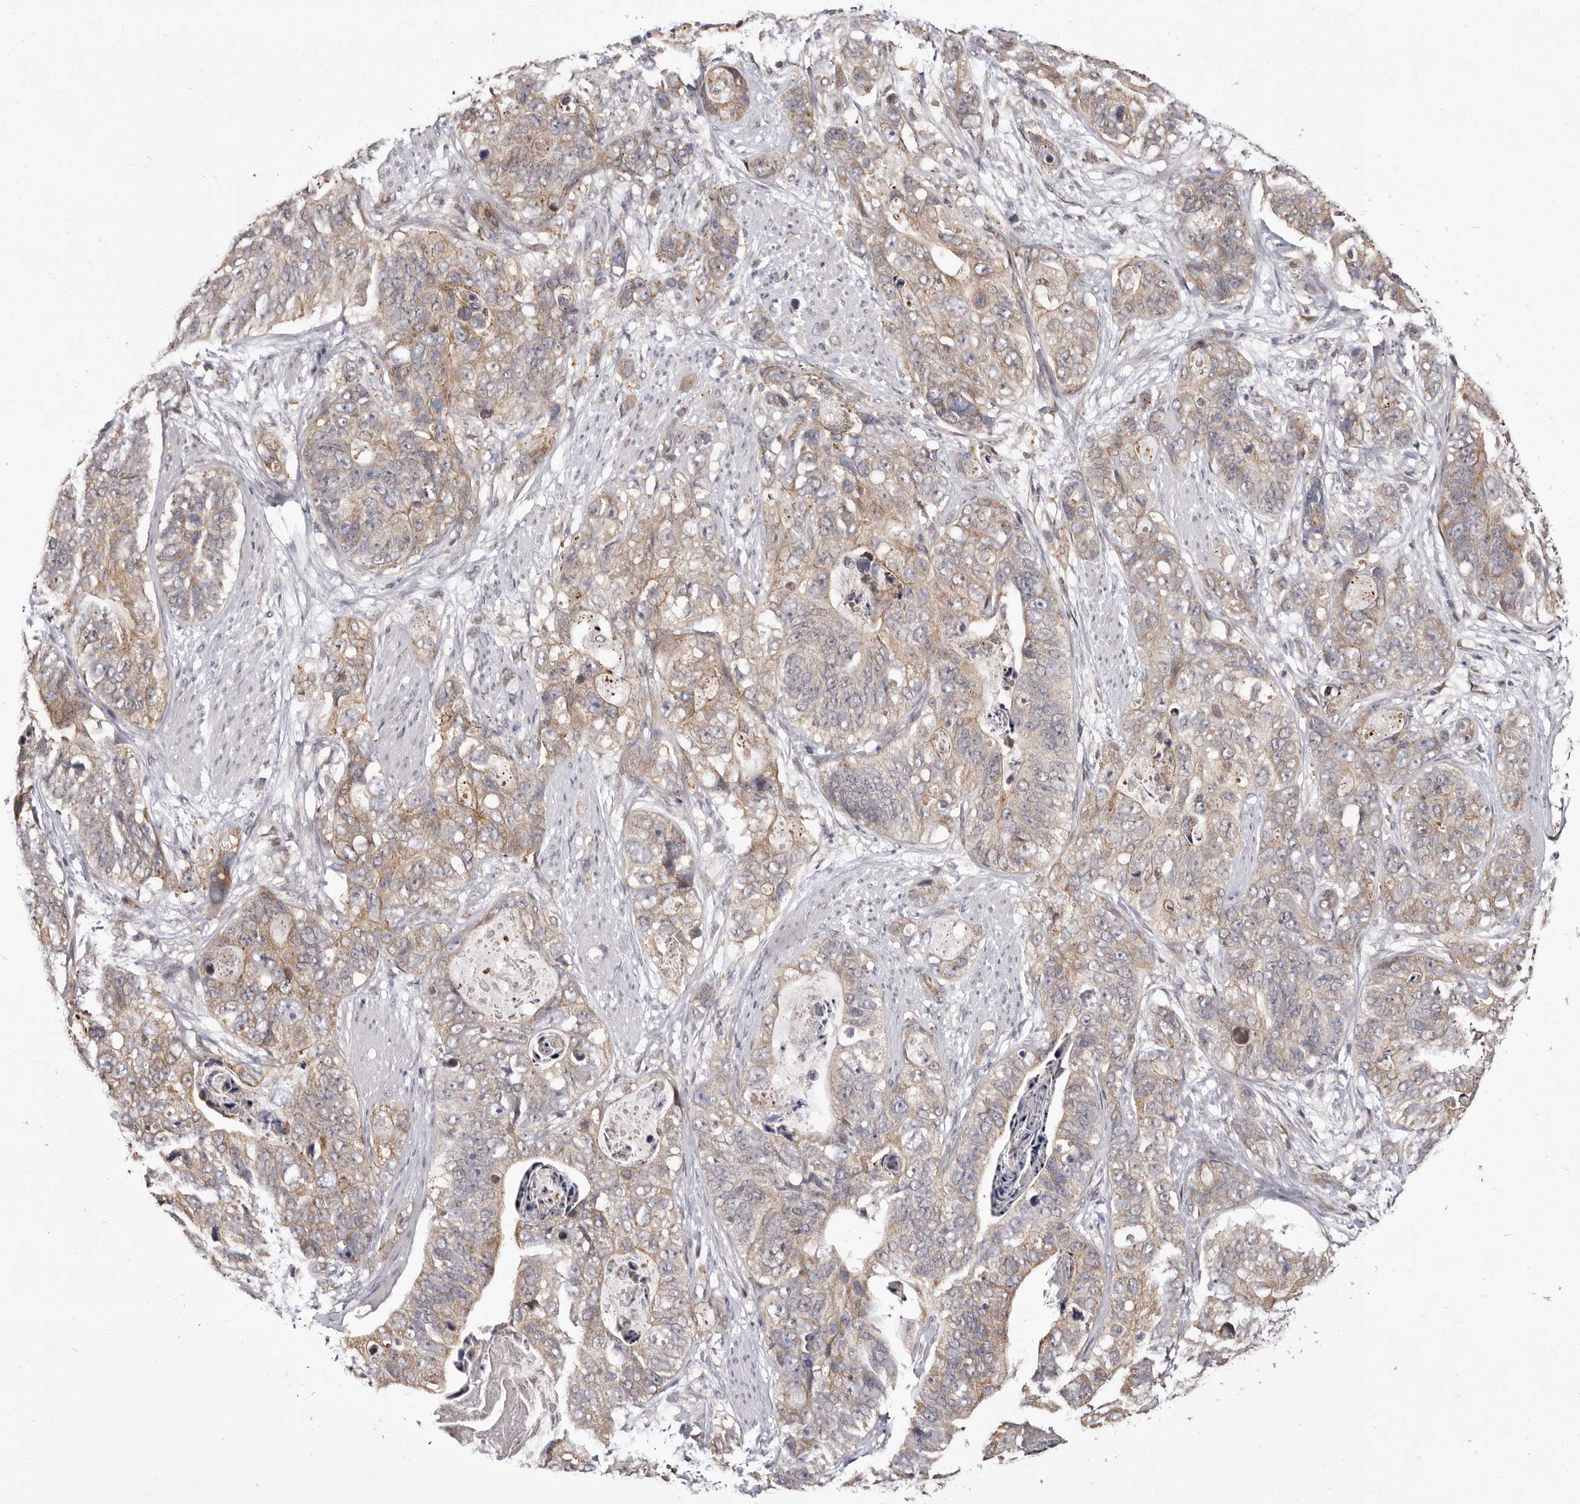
{"staining": {"intensity": "weak", "quantity": ">75%", "location": "cytoplasmic/membranous"}, "tissue": "stomach cancer", "cell_type": "Tumor cells", "image_type": "cancer", "snomed": [{"axis": "morphology", "description": "Adenocarcinoma, NOS"}, {"axis": "topography", "description": "Stomach"}], "caption": "Immunohistochemical staining of stomach cancer reveals weak cytoplasmic/membranous protein expression in approximately >75% of tumor cells.", "gene": "GLRX3", "patient": {"sex": "female", "age": 89}}